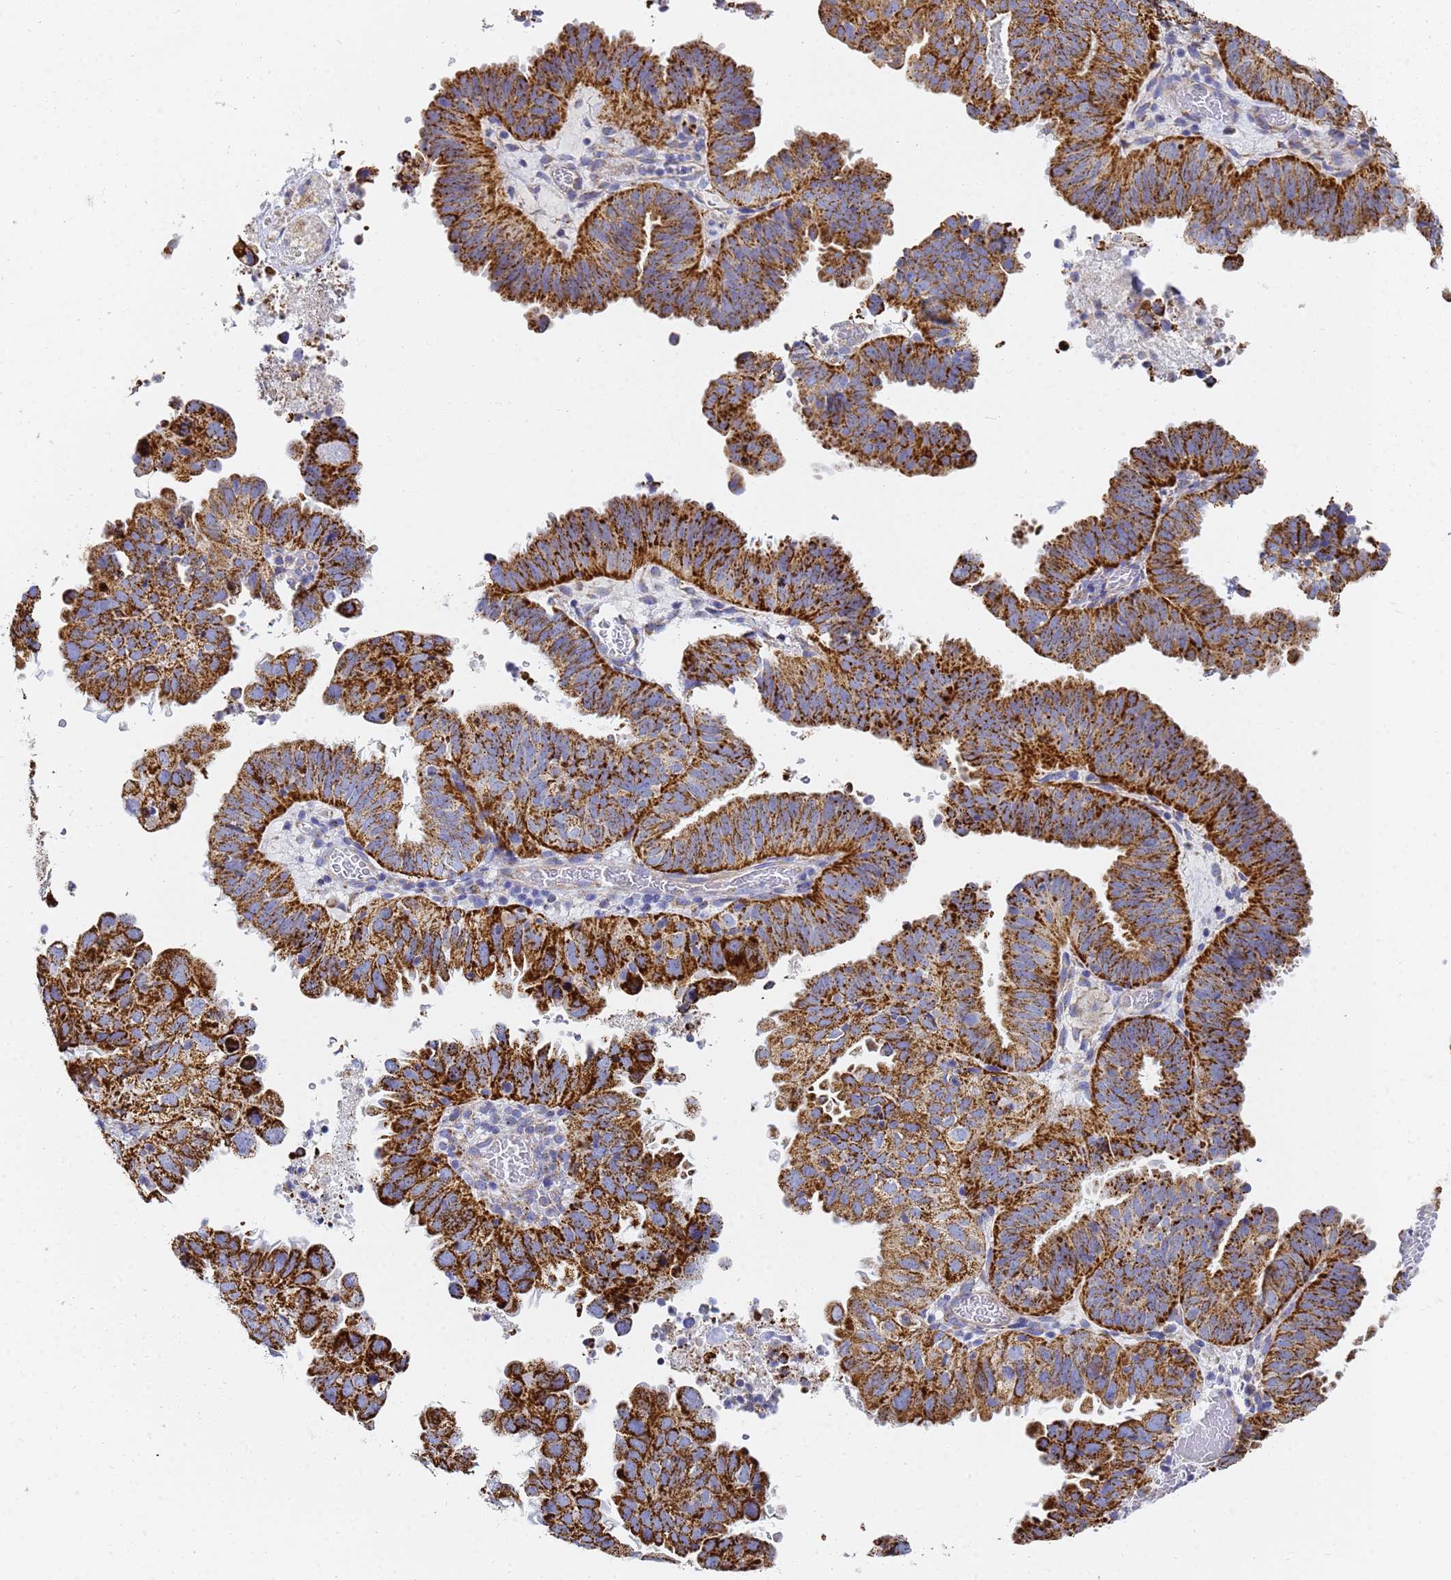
{"staining": {"intensity": "strong", "quantity": ">75%", "location": "cytoplasmic/membranous"}, "tissue": "endometrial cancer", "cell_type": "Tumor cells", "image_type": "cancer", "snomed": [{"axis": "morphology", "description": "Adenocarcinoma, NOS"}, {"axis": "topography", "description": "Uterus"}], "caption": "Protein expression analysis of human endometrial cancer (adenocarcinoma) reveals strong cytoplasmic/membranous positivity in approximately >75% of tumor cells.", "gene": "CNIH4", "patient": {"sex": "female", "age": 77}}